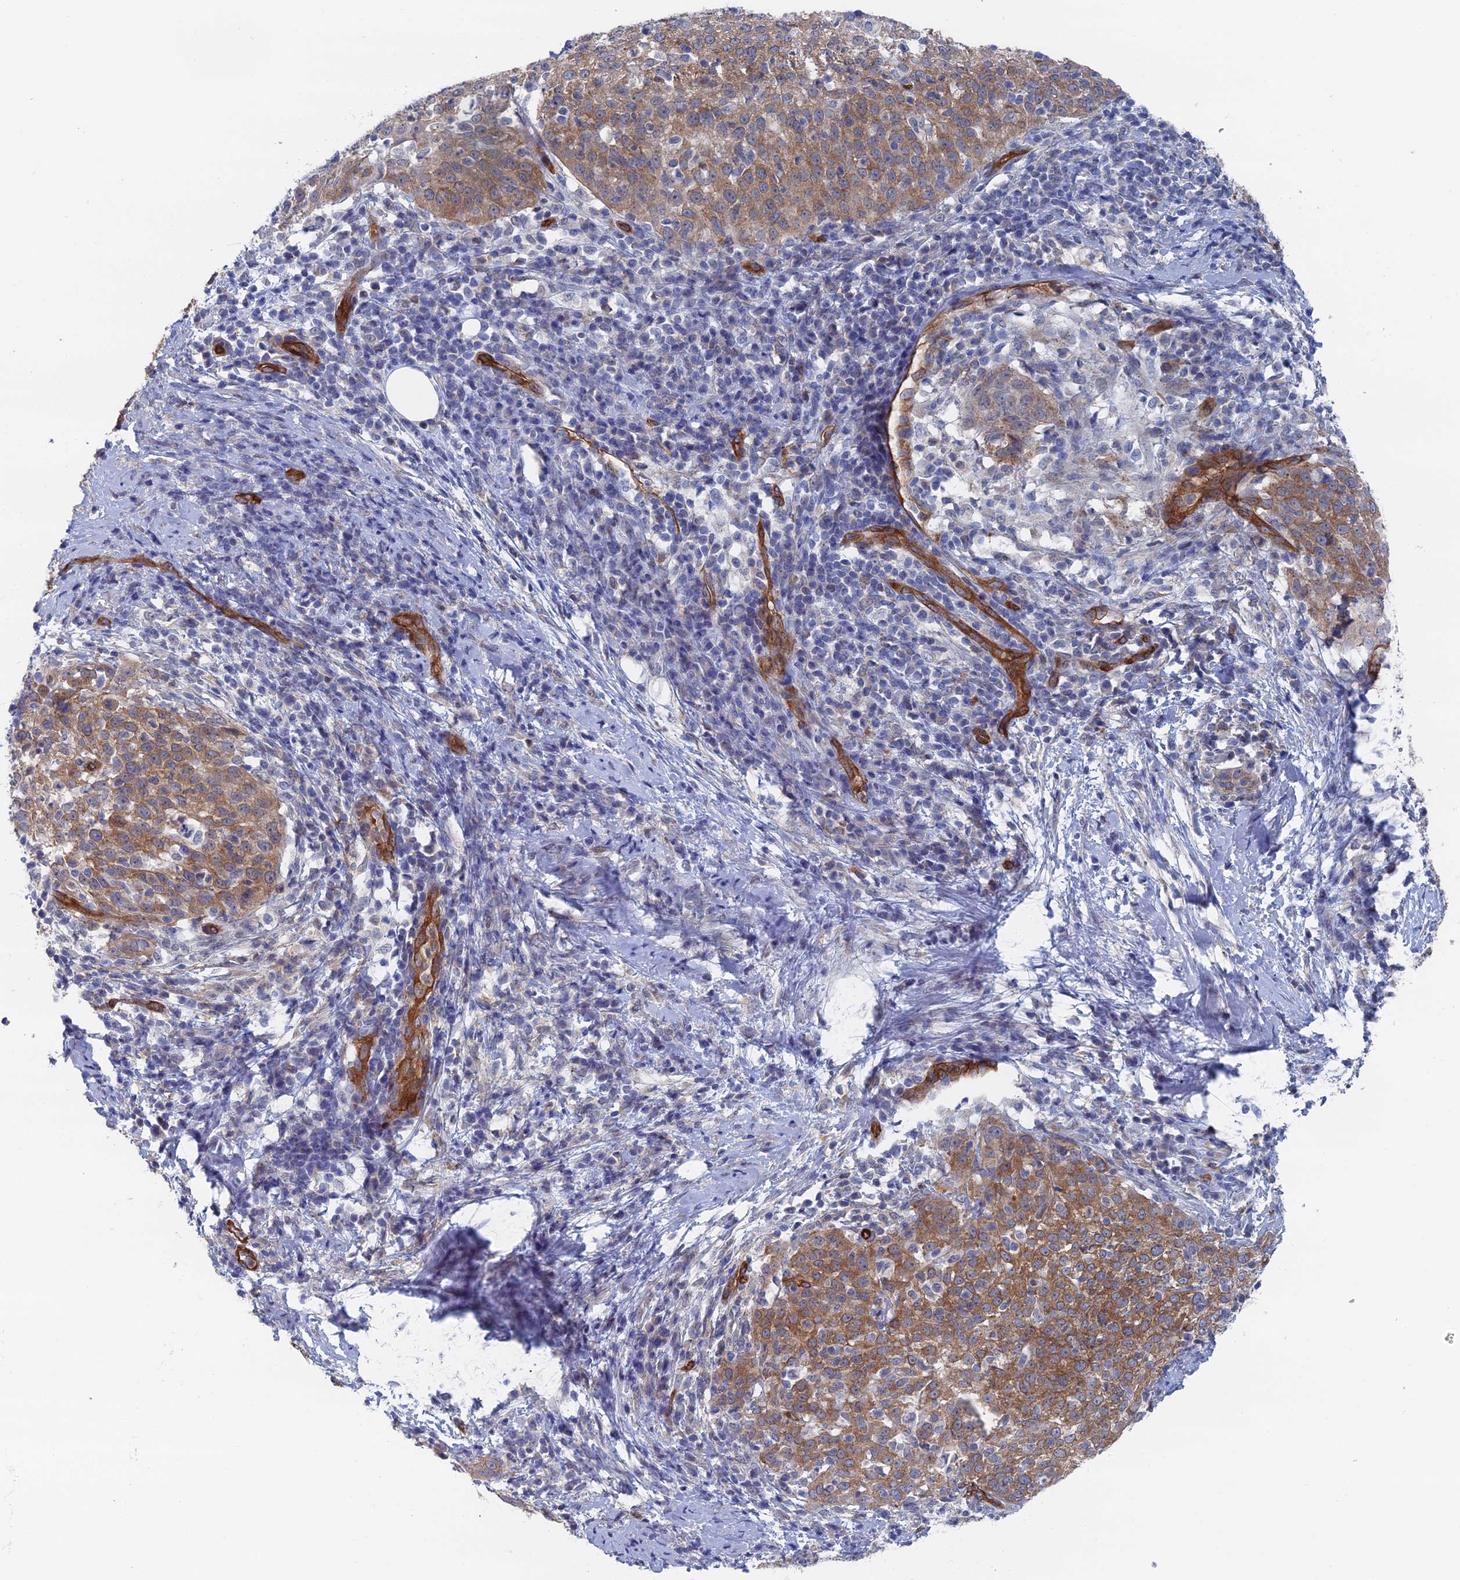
{"staining": {"intensity": "moderate", "quantity": ">75%", "location": "cytoplasmic/membranous"}, "tissue": "cervical cancer", "cell_type": "Tumor cells", "image_type": "cancer", "snomed": [{"axis": "morphology", "description": "Squamous cell carcinoma, NOS"}, {"axis": "topography", "description": "Cervix"}], "caption": "The micrograph reveals staining of cervical cancer, revealing moderate cytoplasmic/membranous protein staining (brown color) within tumor cells.", "gene": "ARAP3", "patient": {"sex": "female", "age": 57}}